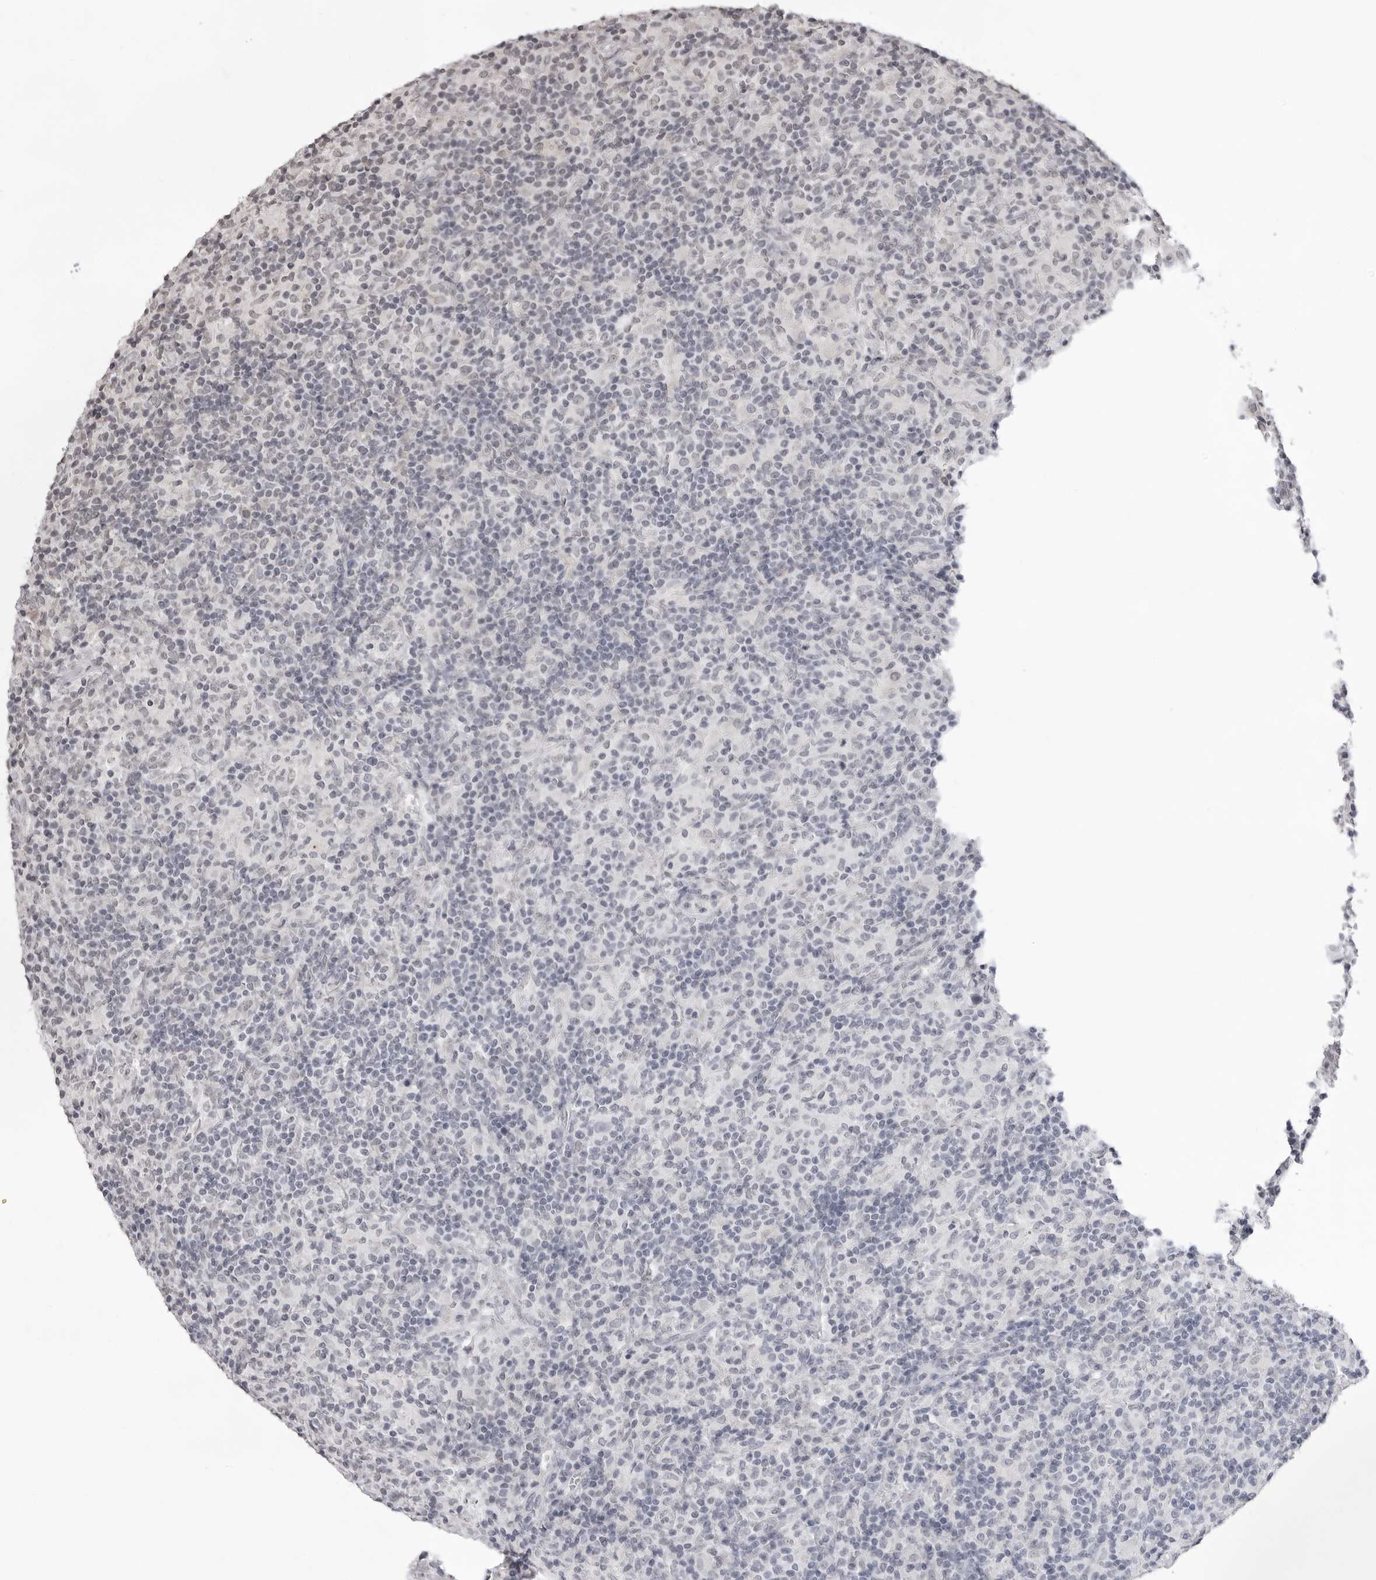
{"staining": {"intensity": "negative", "quantity": "none", "location": "none"}, "tissue": "lymphoma", "cell_type": "Tumor cells", "image_type": "cancer", "snomed": [{"axis": "morphology", "description": "Hodgkin's disease, NOS"}, {"axis": "topography", "description": "Lymph node"}], "caption": "This is an IHC micrograph of human Hodgkin's disease. There is no positivity in tumor cells.", "gene": "NTM", "patient": {"sex": "male", "age": 70}}